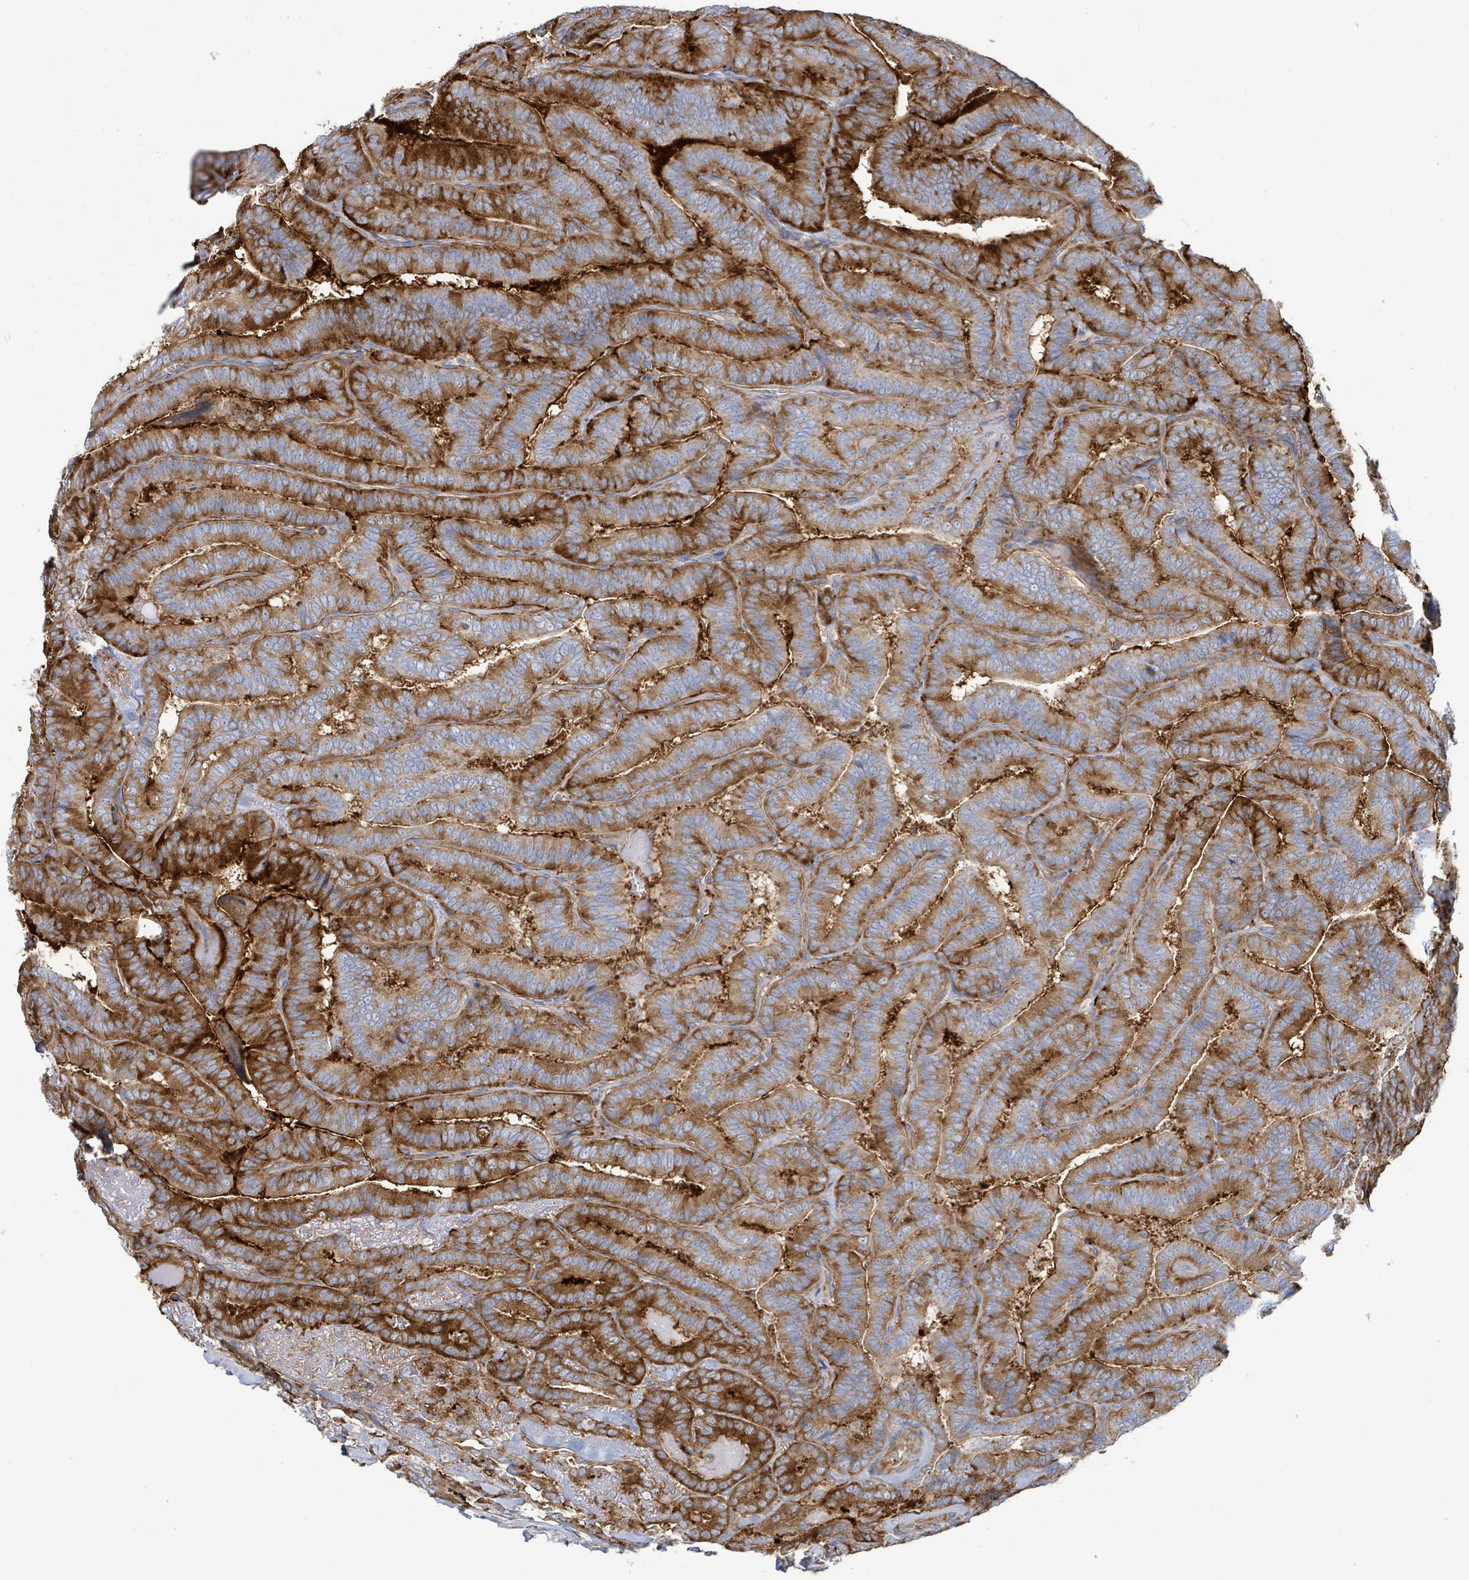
{"staining": {"intensity": "strong", "quantity": ">75%", "location": "cytoplasmic/membranous"}, "tissue": "thyroid cancer", "cell_type": "Tumor cells", "image_type": "cancer", "snomed": [{"axis": "morphology", "description": "Papillary adenocarcinoma, NOS"}, {"axis": "topography", "description": "Thyroid gland"}], "caption": "A high-resolution image shows immunohistochemistry (IHC) staining of thyroid cancer (papillary adenocarcinoma), which displays strong cytoplasmic/membranous expression in approximately >75% of tumor cells.", "gene": "EGFL7", "patient": {"sex": "male", "age": 61}}